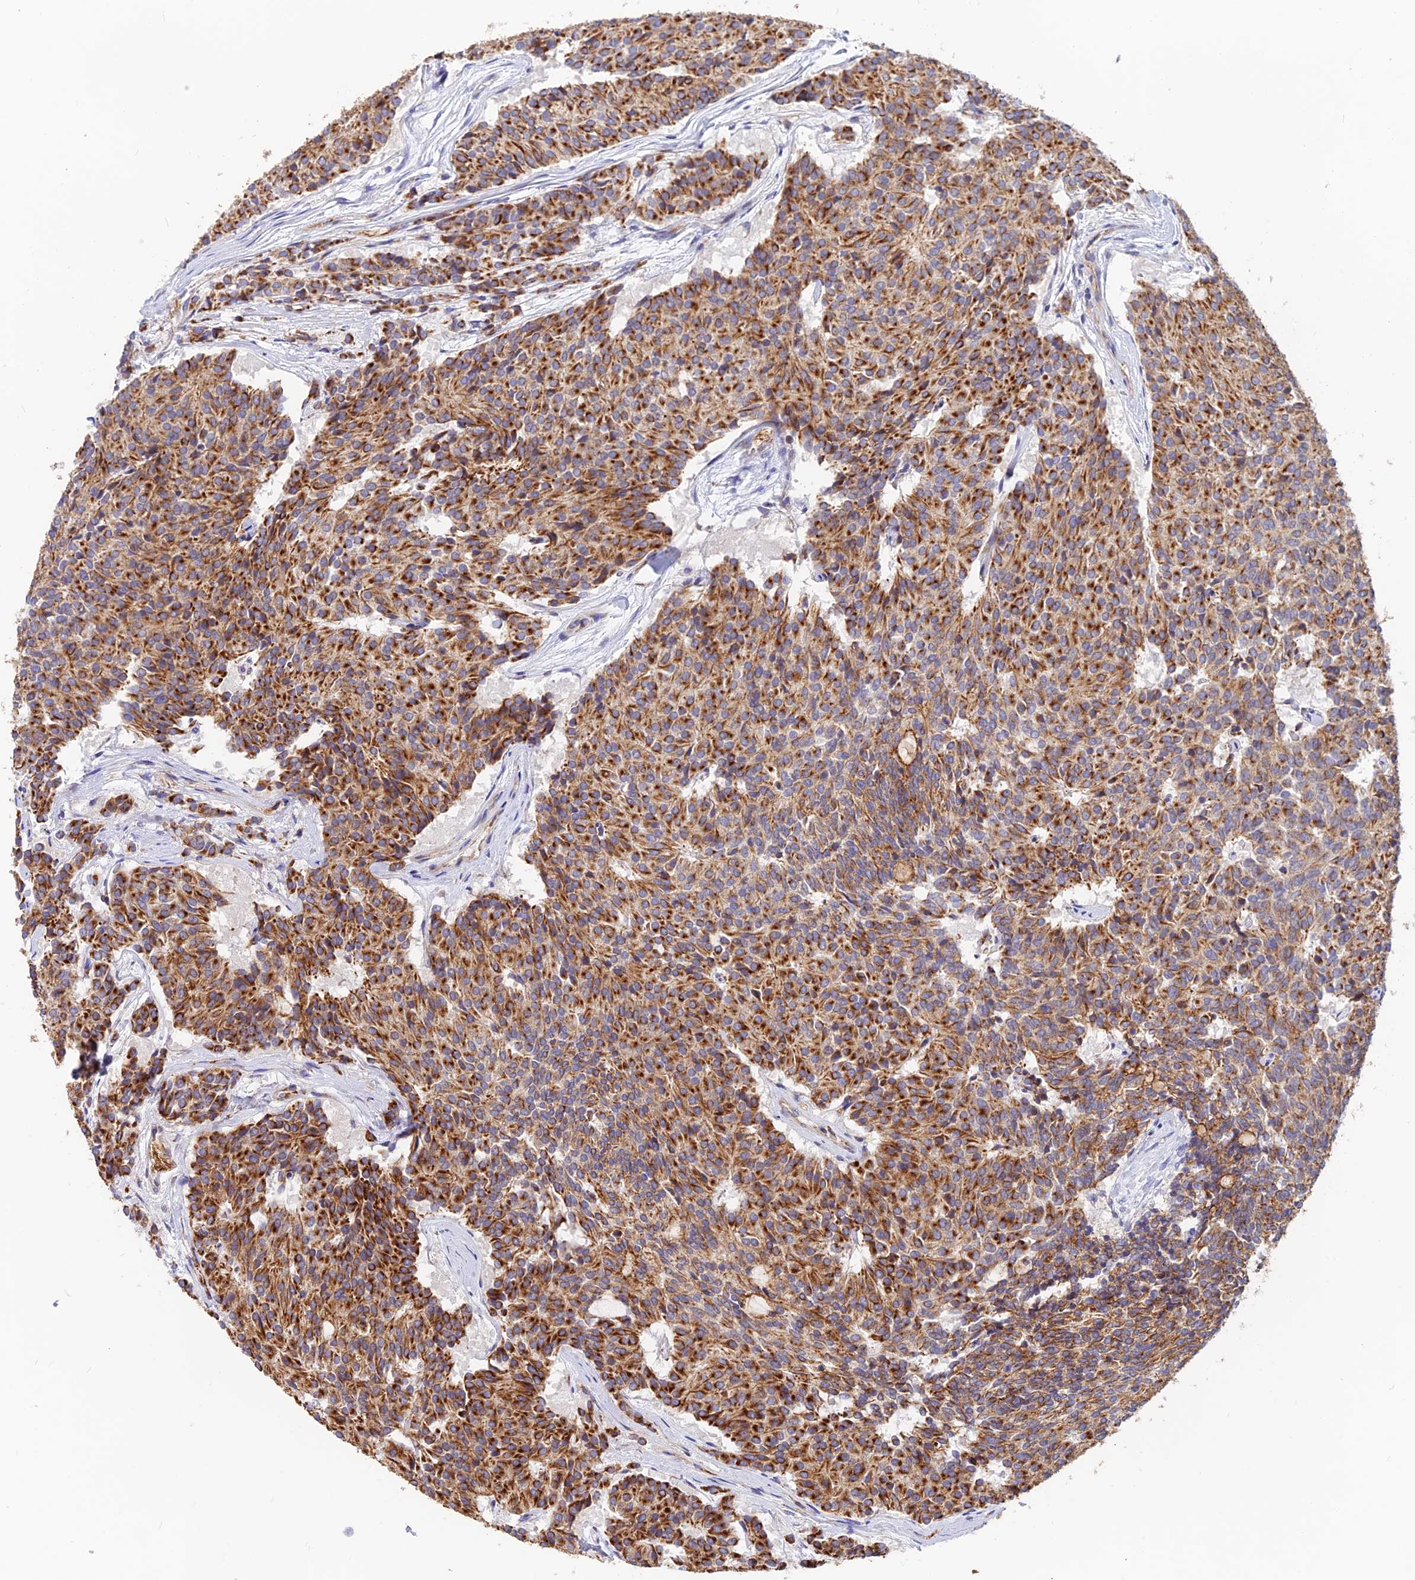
{"staining": {"intensity": "strong", "quantity": ">75%", "location": "cytoplasmic/membranous"}, "tissue": "carcinoid", "cell_type": "Tumor cells", "image_type": "cancer", "snomed": [{"axis": "morphology", "description": "Carcinoid, malignant, NOS"}, {"axis": "topography", "description": "Pancreas"}], "caption": "An image of carcinoid stained for a protein exhibits strong cytoplasmic/membranous brown staining in tumor cells. (DAB IHC with brightfield microscopy, high magnification).", "gene": "DENND2D", "patient": {"sex": "female", "age": 54}}